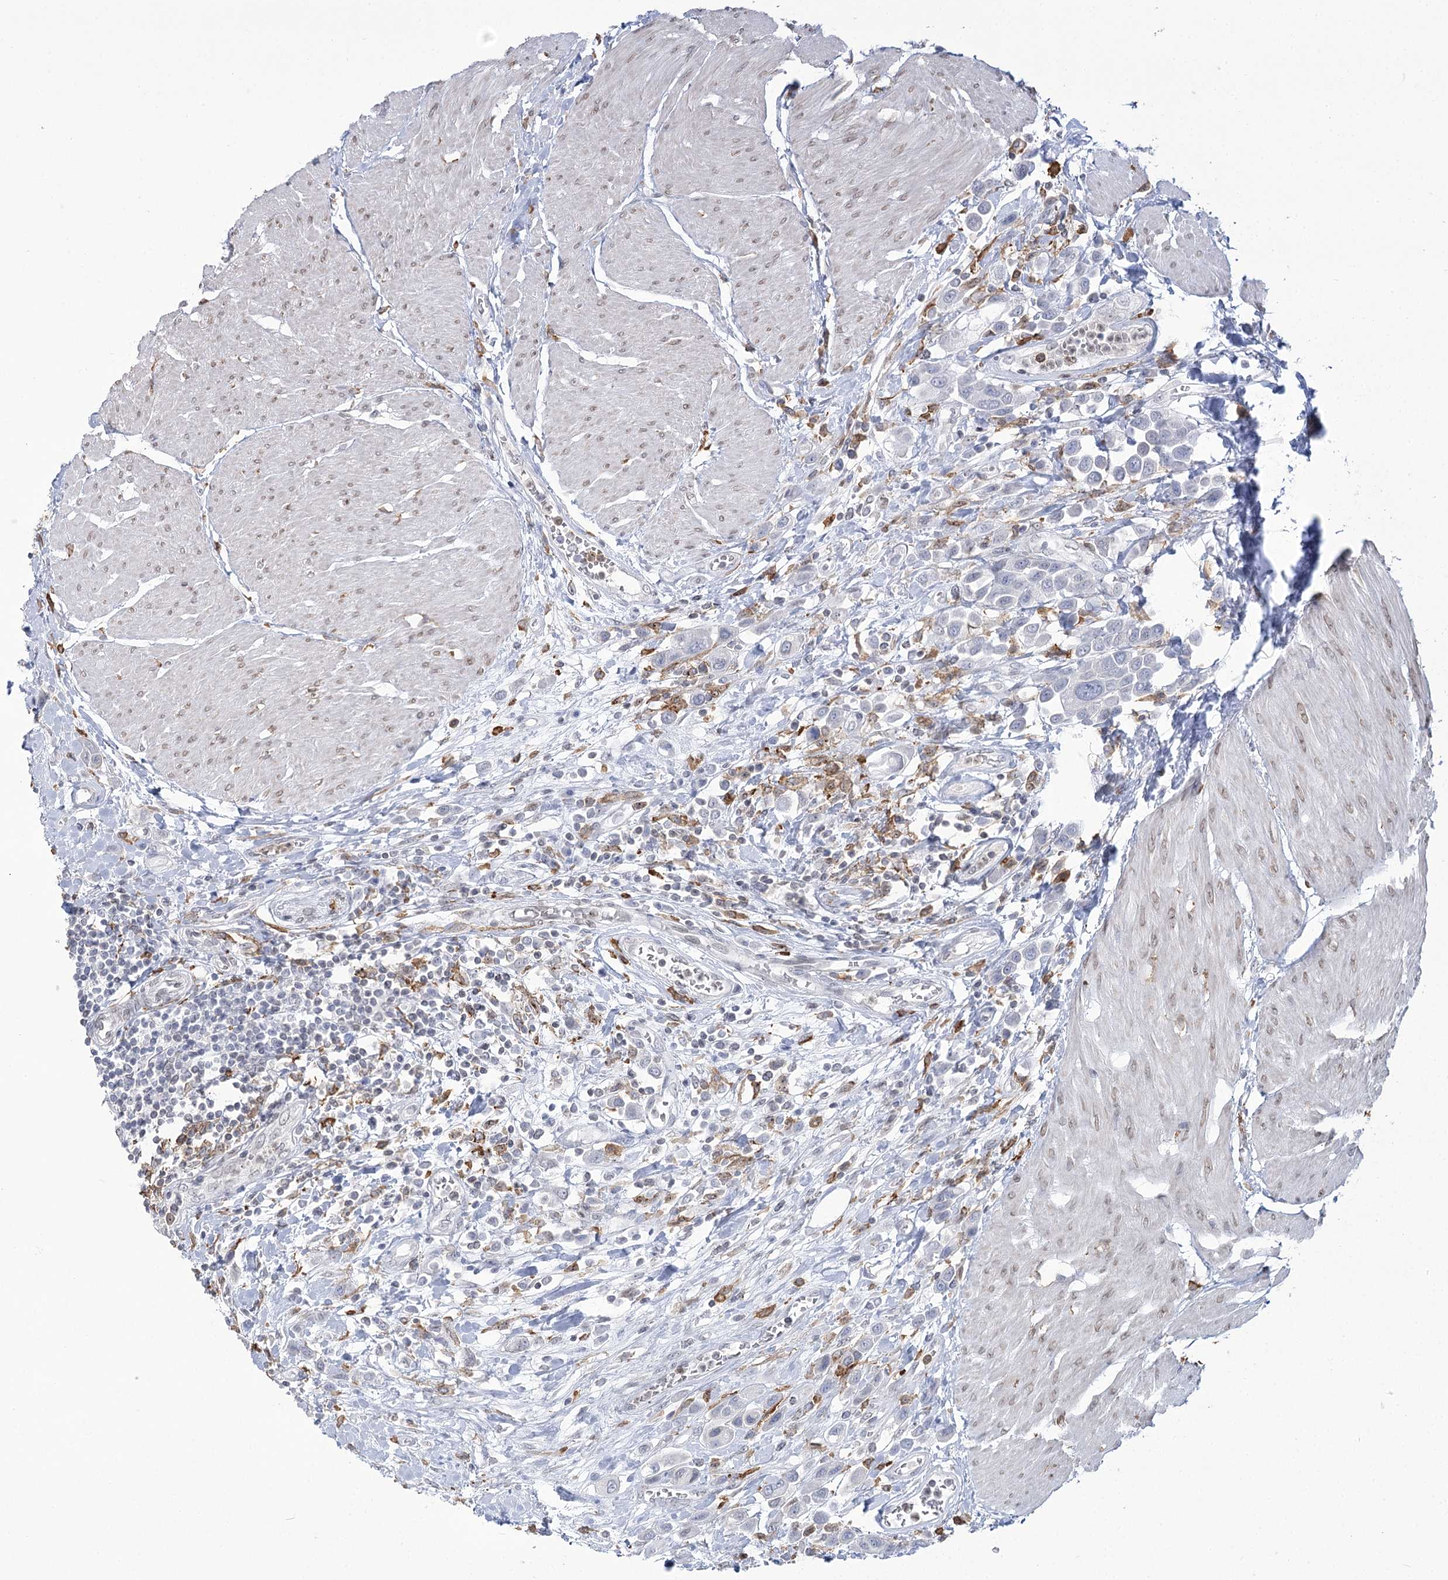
{"staining": {"intensity": "negative", "quantity": "none", "location": "none"}, "tissue": "urothelial cancer", "cell_type": "Tumor cells", "image_type": "cancer", "snomed": [{"axis": "morphology", "description": "Urothelial carcinoma, High grade"}, {"axis": "topography", "description": "Urinary bladder"}], "caption": "Immunohistochemistry image of neoplastic tissue: human urothelial carcinoma (high-grade) stained with DAB shows no significant protein expression in tumor cells.", "gene": "C11orf1", "patient": {"sex": "male", "age": 50}}